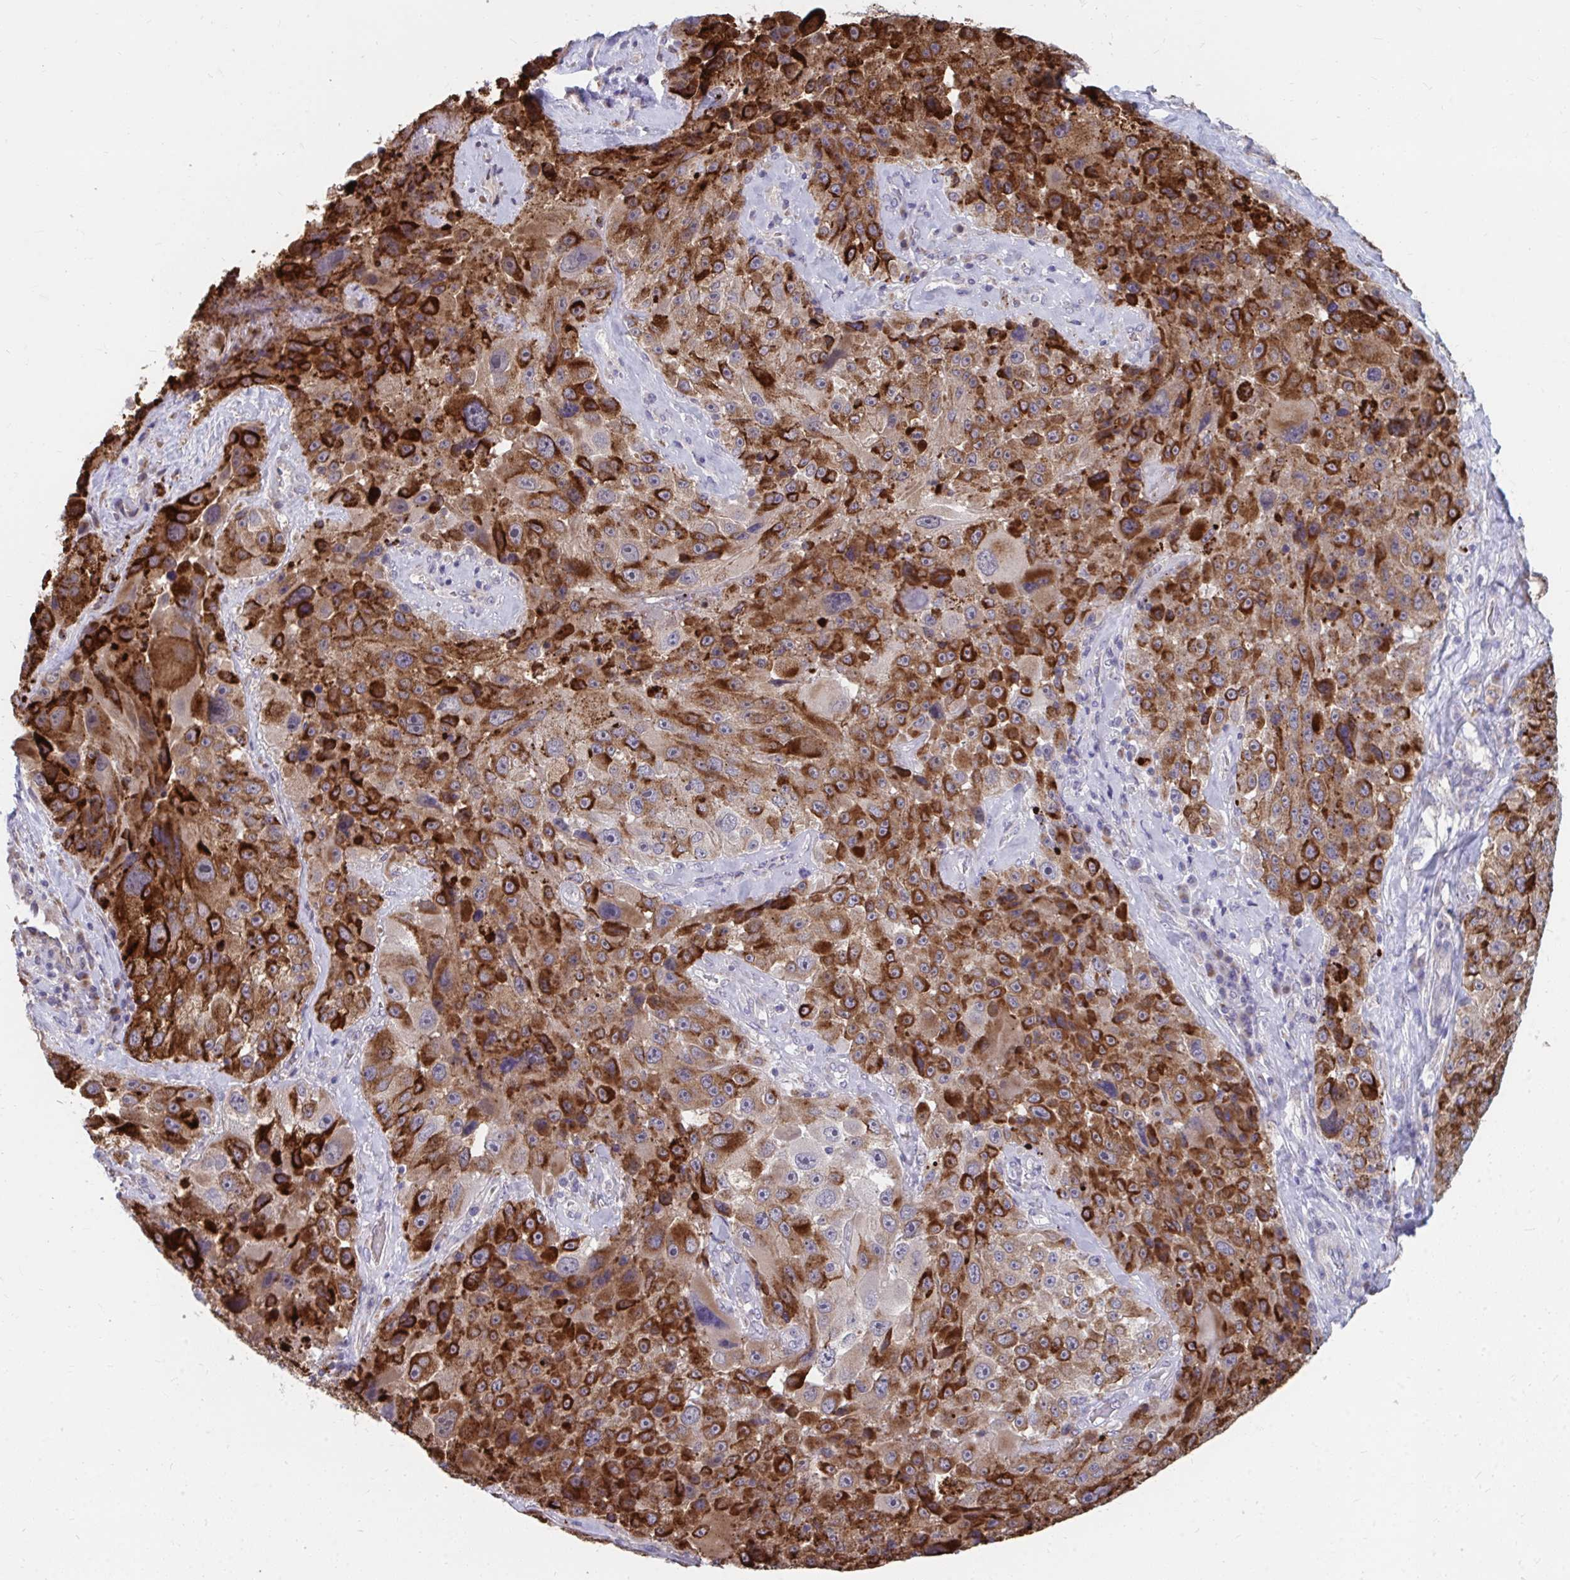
{"staining": {"intensity": "strong", "quantity": ">75%", "location": "cytoplasmic/membranous"}, "tissue": "melanoma", "cell_type": "Tumor cells", "image_type": "cancer", "snomed": [{"axis": "morphology", "description": "Malignant melanoma, Metastatic site"}, {"axis": "topography", "description": "Lymph node"}], "caption": "An immunohistochemistry photomicrograph of neoplastic tissue is shown. Protein staining in brown shows strong cytoplasmic/membranous positivity in malignant melanoma (metastatic site) within tumor cells.", "gene": "PABIR3", "patient": {"sex": "male", "age": 62}}